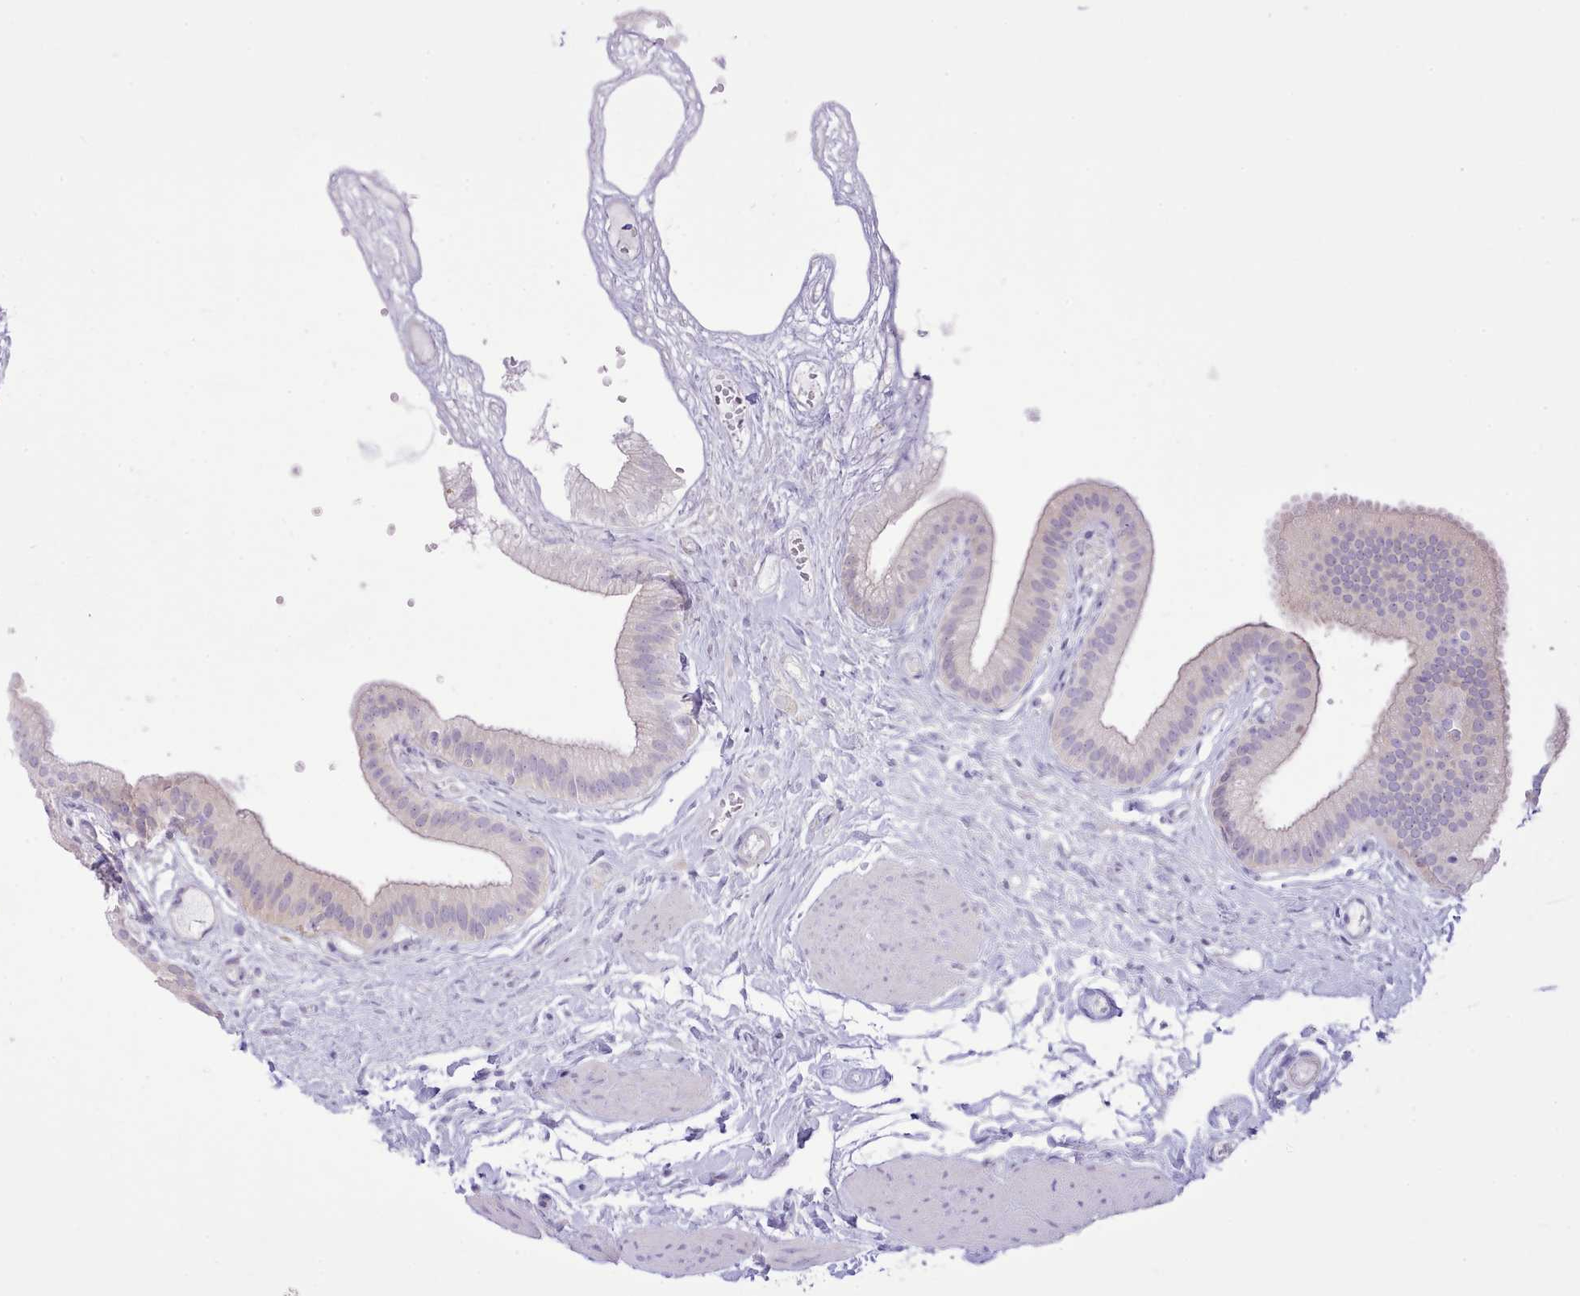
{"staining": {"intensity": "negative", "quantity": "none", "location": "none"}, "tissue": "gallbladder", "cell_type": "Glandular cells", "image_type": "normal", "snomed": [{"axis": "morphology", "description": "Normal tissue, NOS"}, {"axis": "topography", "description": "Gallbladder"}], "caption": "Glandular cells are negative for brown protein staining in benign gallbladder. Brightfield microscopy of immunohistochemistry (IHC) stained with DAB (brown) and hematoxylin (blue), captured at high magnification.", "gene": "MDFI", "patient": {"sex": "female", "age": 54}}